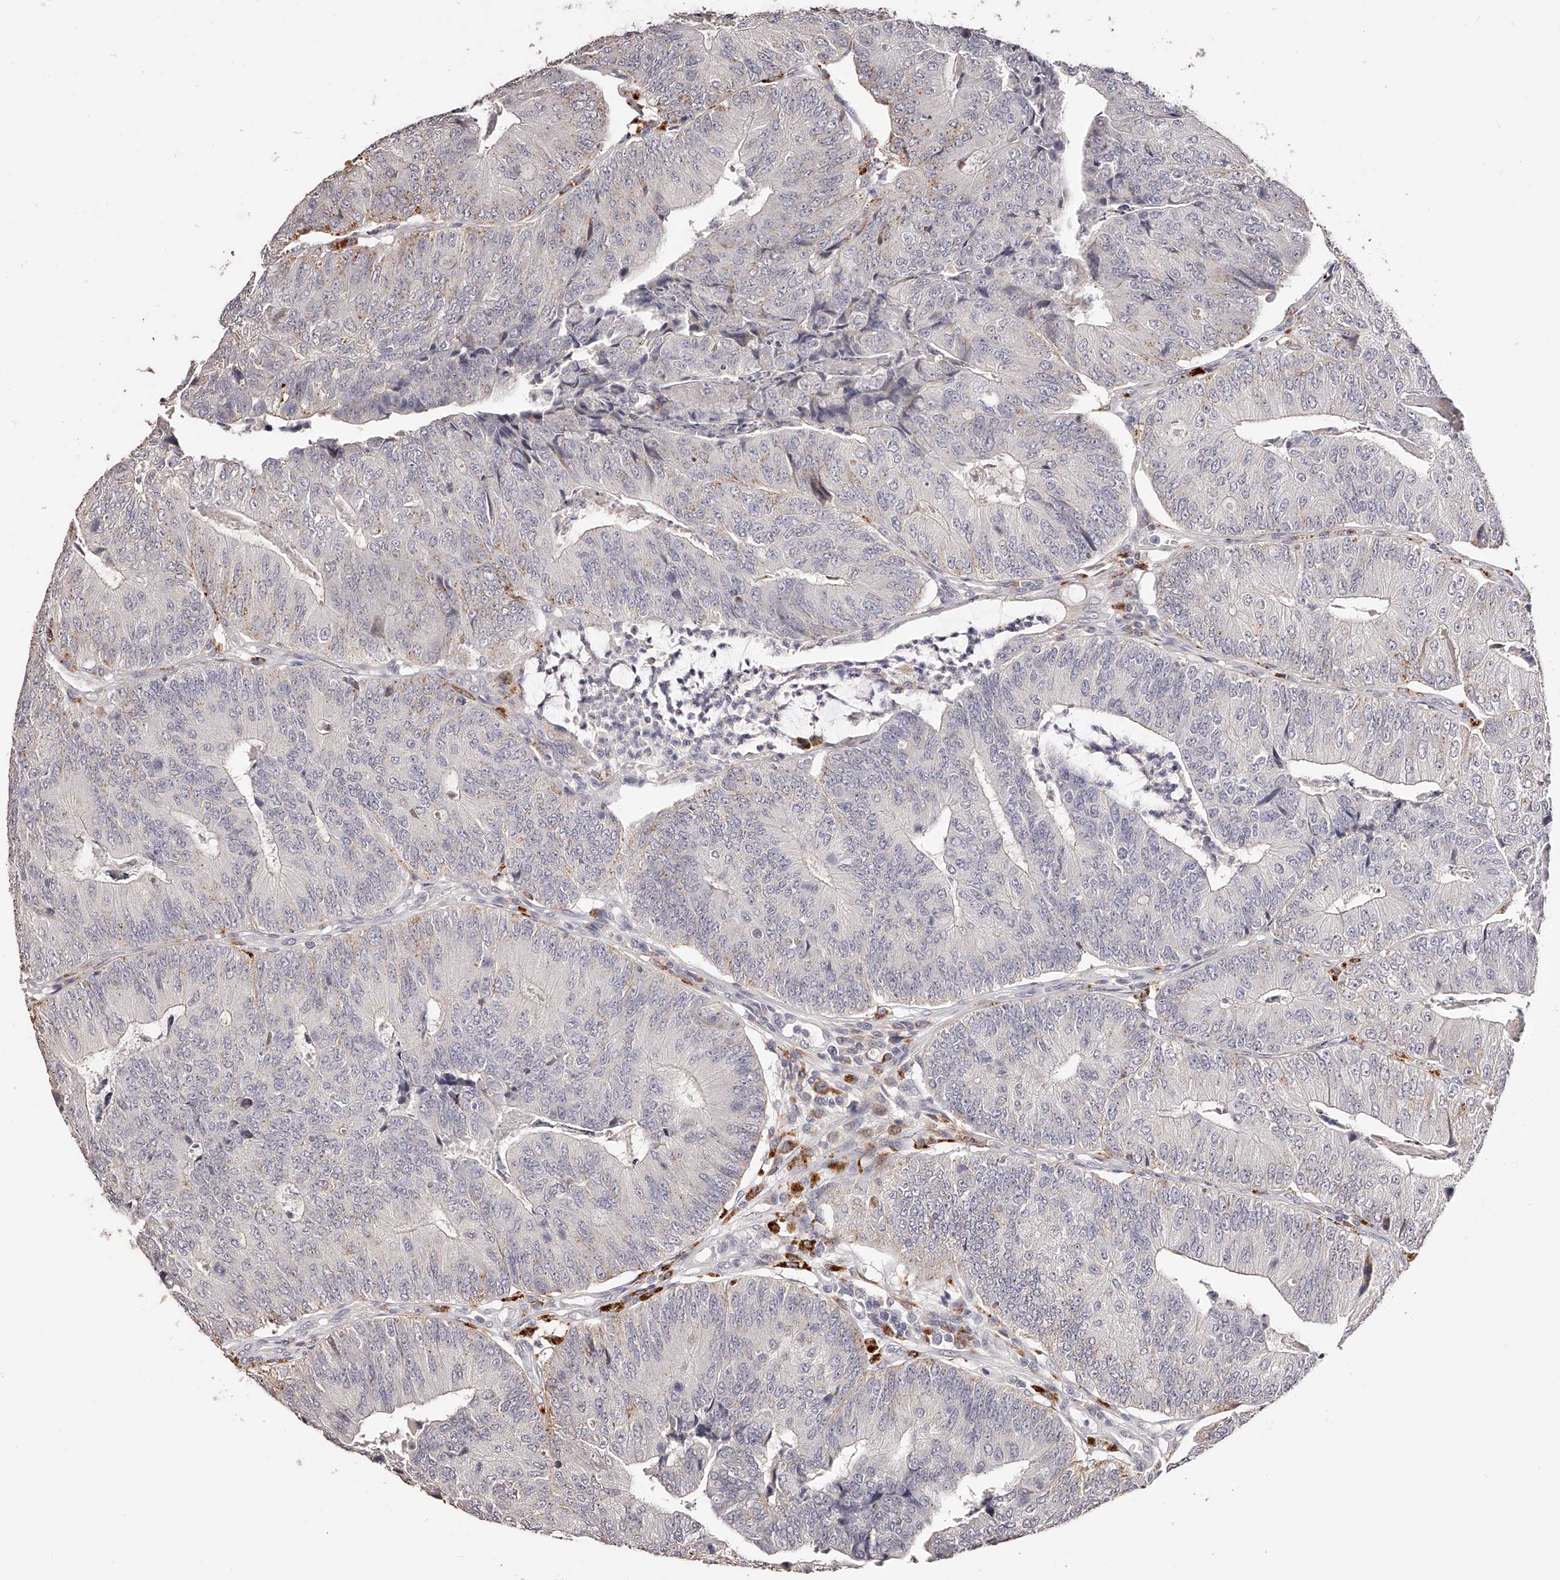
{"staining": {"intensity": "negative", "quantity": "none", "location": "none"}, "tissue": "colorectal cancer", "cell_type": "Tumor cells", "image_type": "cancer", "snomed": [{"axis": "morphology", "description": "Adenocarcinoma, NOS"}, {"axis": "topography", "description": "Colon"}], "caption": "This is a micrograph of IHC staining of adenocarcinoma (colorectal), which shows no staining in tumor cells. (Stains: DAB IHC with hematoxylin counter stain, Microscopy: brightfield microscopy at high magnification).", "gene": "SLC35D3", "patient": {"sex": "female", "age": 67}}